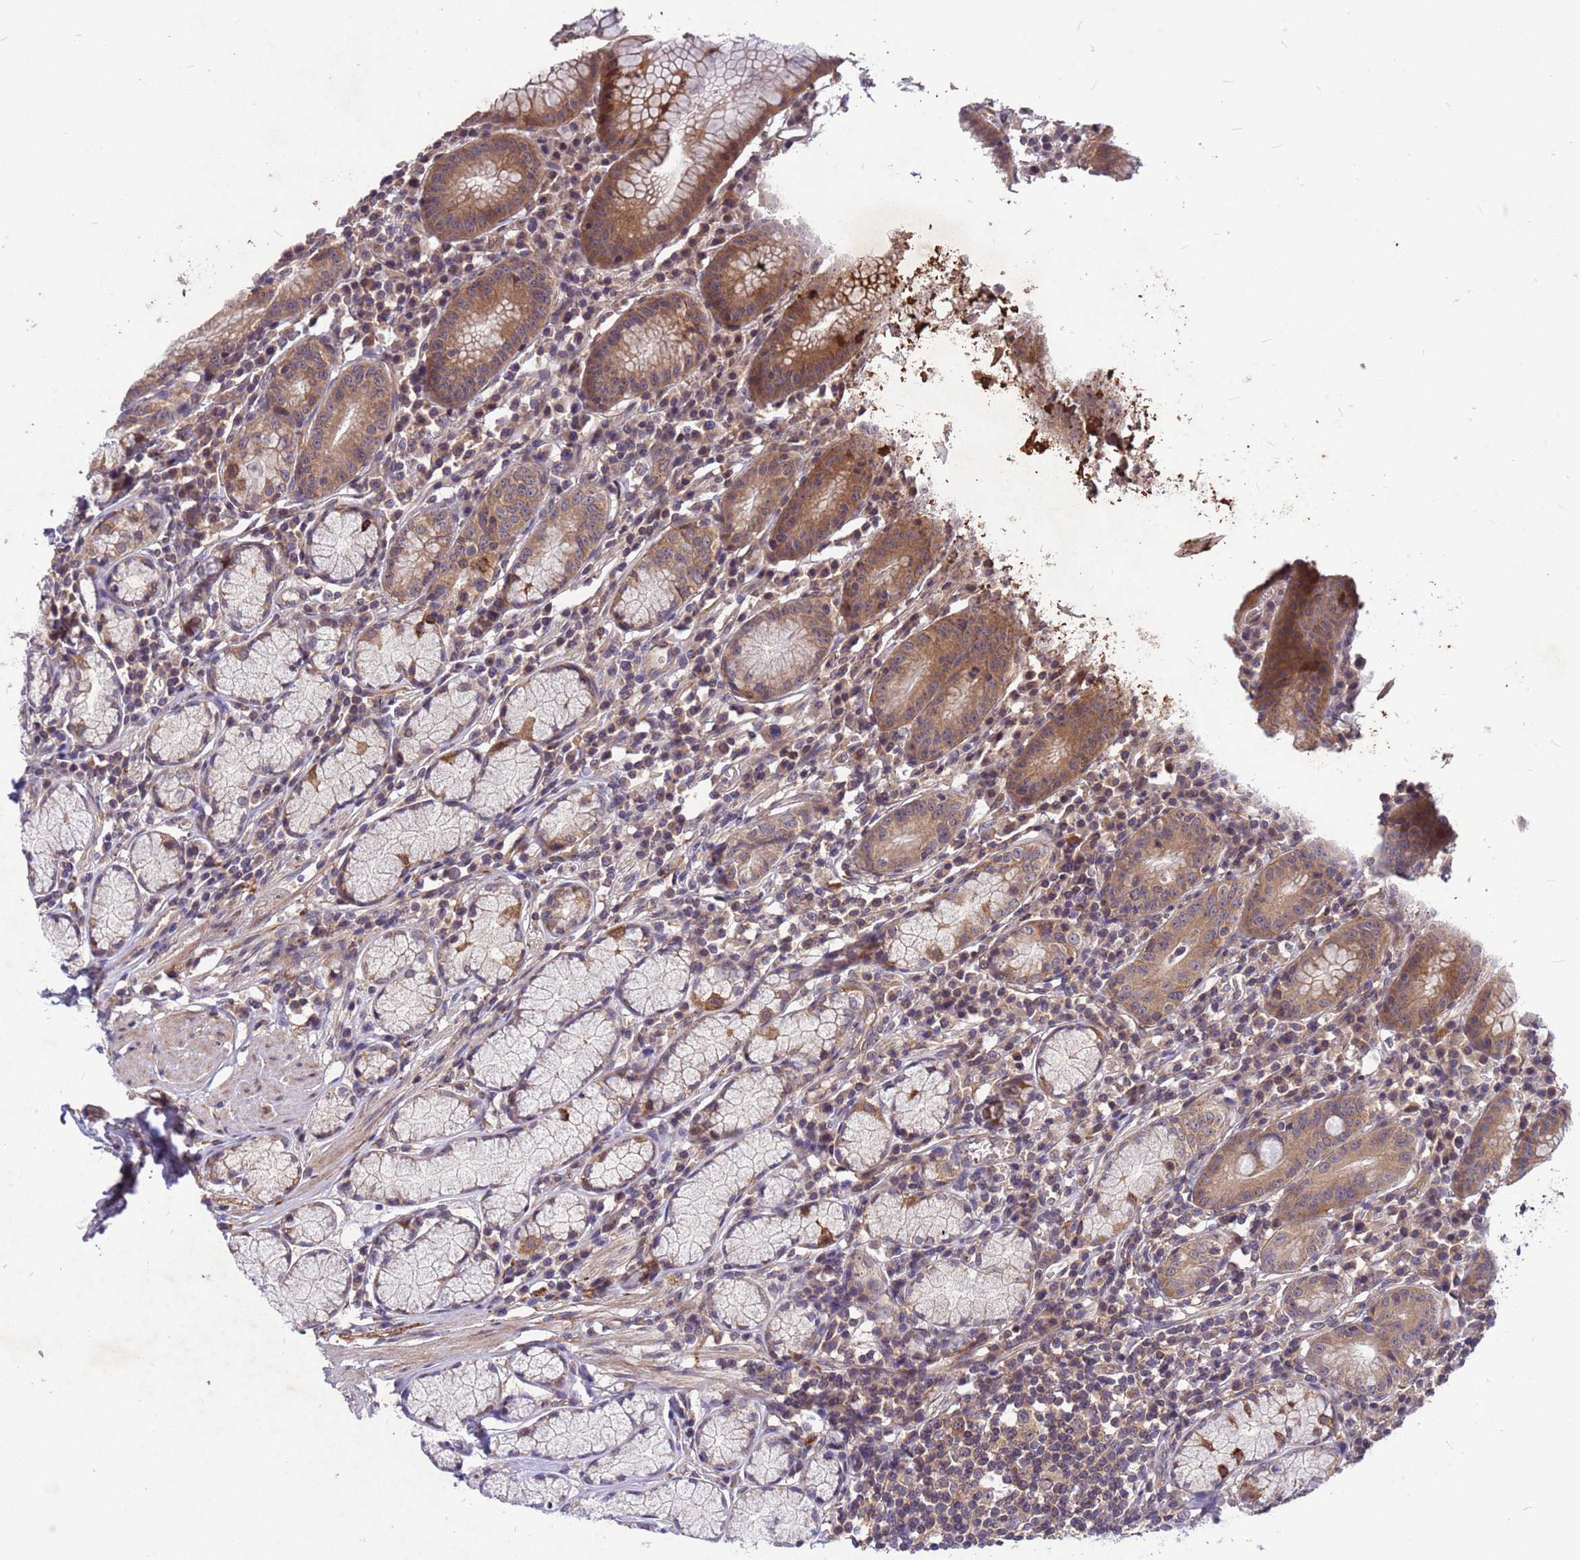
{"staining": {"intensity": "moderate", "quantity": ">75%", "location": "cytoplasmic/membranous"}, "tissue": "stomach", "cell_type": "Glandular cells", "image_type": "normal", "snomed": [{"axis": "morphology", "description": "Normal tissue, NOS"}, {"axis": "topography", "description": "Stomach"}], "caption": "DAB (3,3'-diaminobenzidine) immunohistochemical staining of benign stomach displays moderate cytoplasmic/membranous protein expression in about >75% of glandular cells.", "gene": "PPP2CA", "patient": {"sex": "male", "age": 55}}